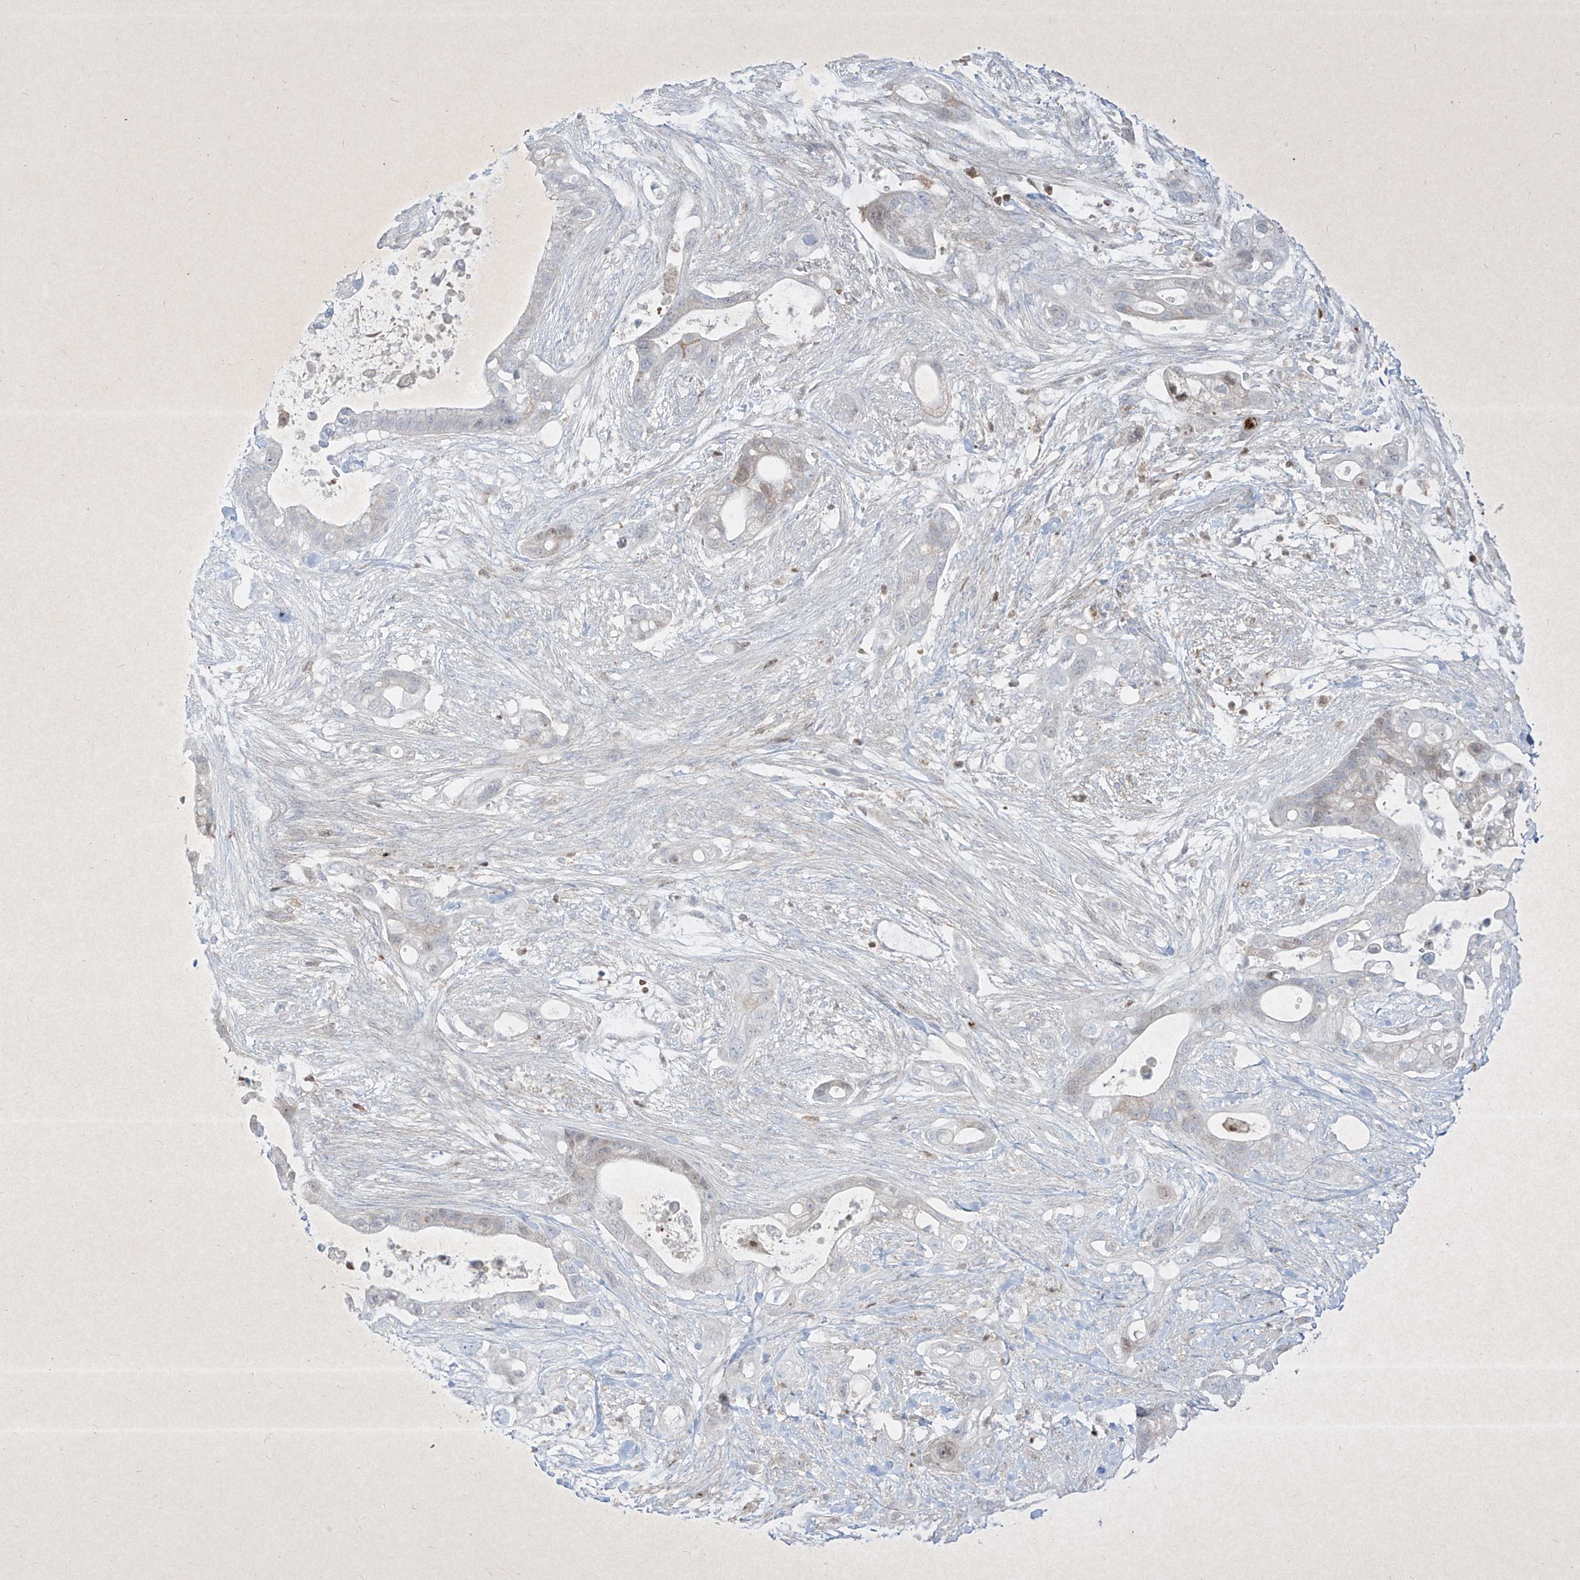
{"staining": {"intensity": "moderate", "quantity": "<25%", "location": "cytoplasmic/membranous,nuclear"}, "tissue": "pancreatic cancer", "cell_type": "Tumor cells", "image_type": "cancer", "snomed": [{"axis": "morphology", "description": "Adenocarcinoma, NOS"}, {"axis": "topography", "description": "Pancreas"}], "caption": "IHC histopathology image of human pancreatic cancer stained for a protein (brown), which shows low levels of moderate cytoplasmic/membranous and nuclear staining in about <25% of tumor cells.", "gene": "PSMB10", "patient": {"sex": "male", "age": 53}}